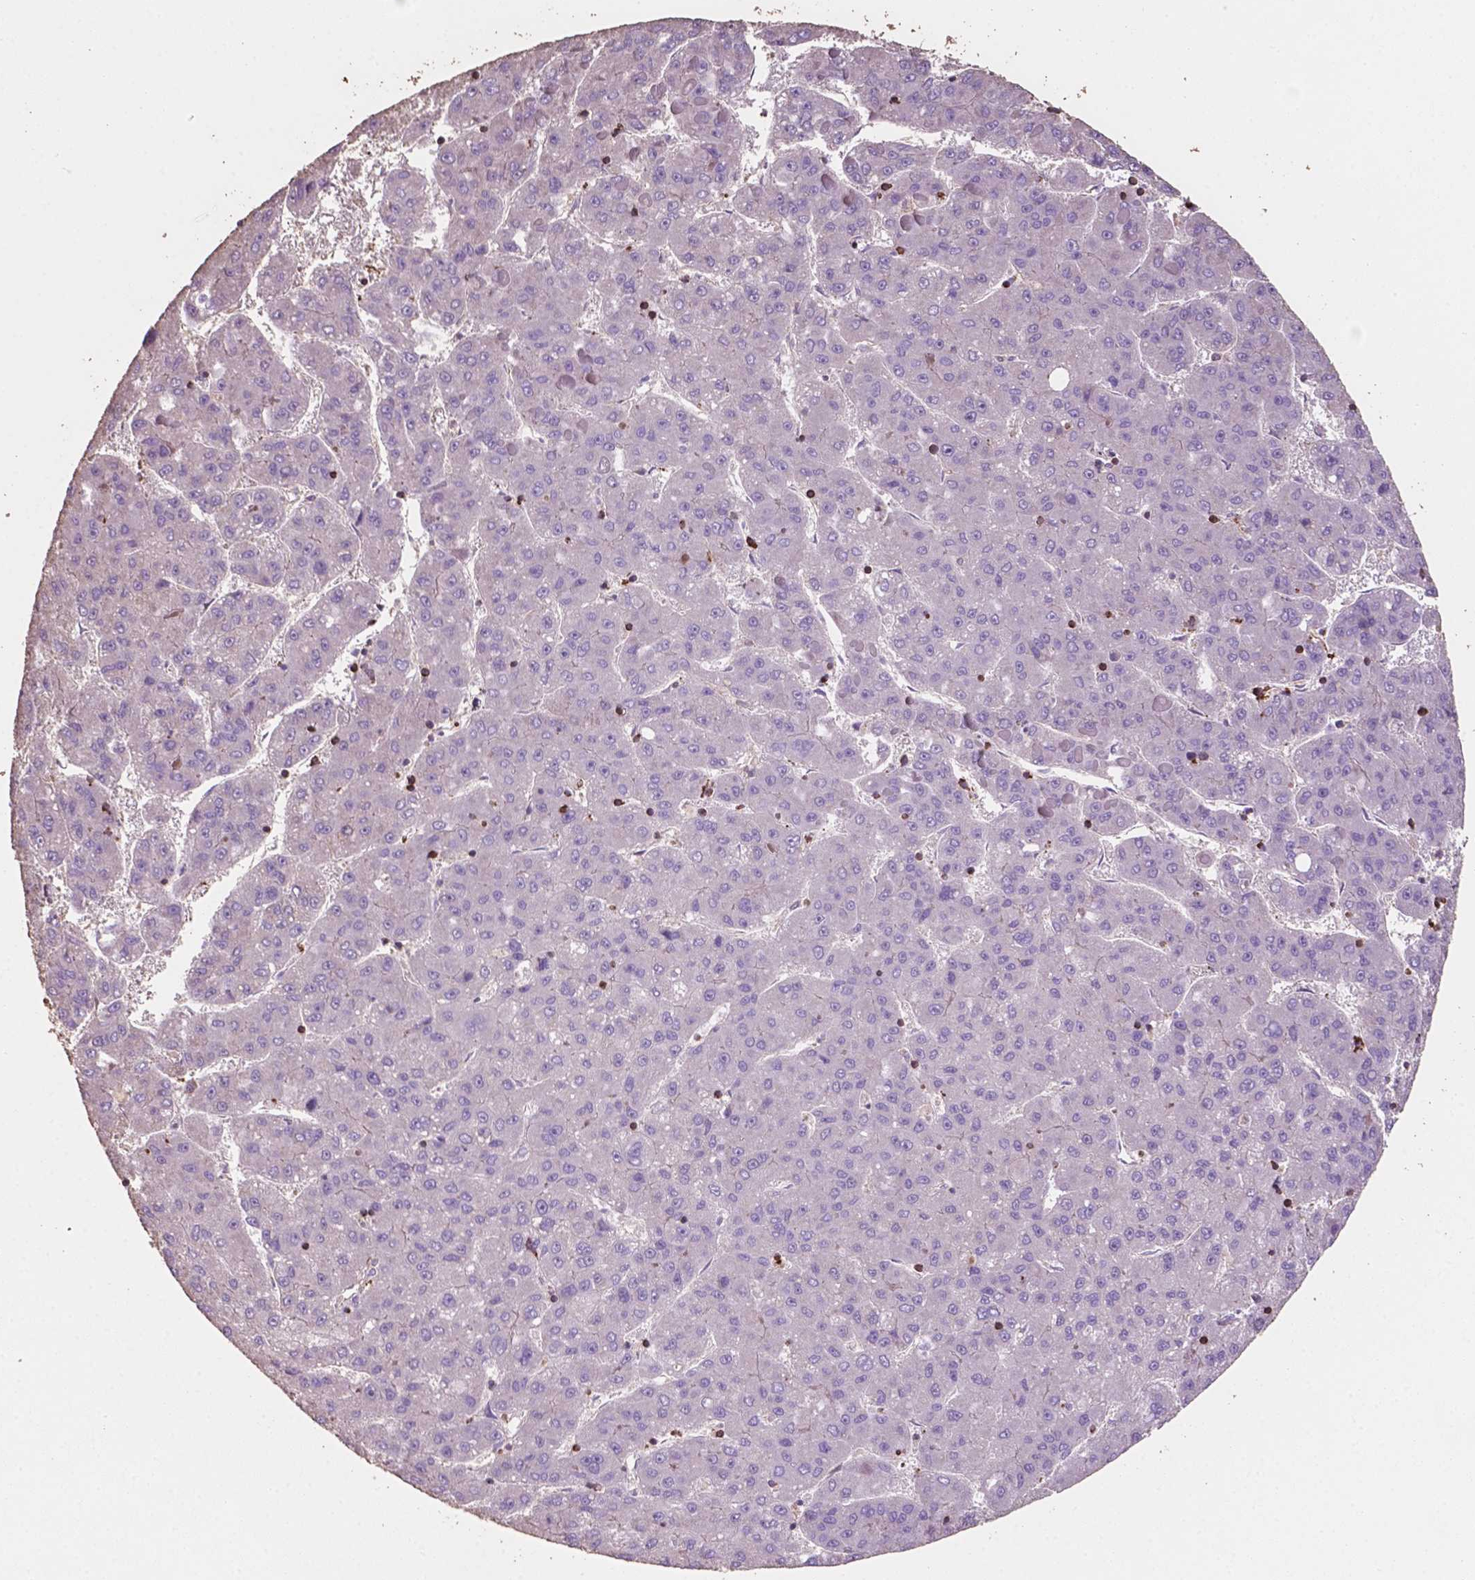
{"staining": {"intensity": "negative", "quantity": "none", "location": "none"}, "tissue": "liver cancer", "cell_type": "Tumor cells", "image_type": "cancer", "snomed": [{"axis": "morphology", "description": "Carcinoma, Hepatocellular, NOS"}, {"axis": "topography", "description": "Liver"}], "caption": "Immunohistochemistry (IHC) histopathology image of liver cancer stained for a protein (brown), which exhibits no expression in tumor cells. (Immunohistochemistry (IHC), brightfield microscopy, high magnification).", "gene": "COMMD4", "patient": {"sex": "female", "age": 82}}